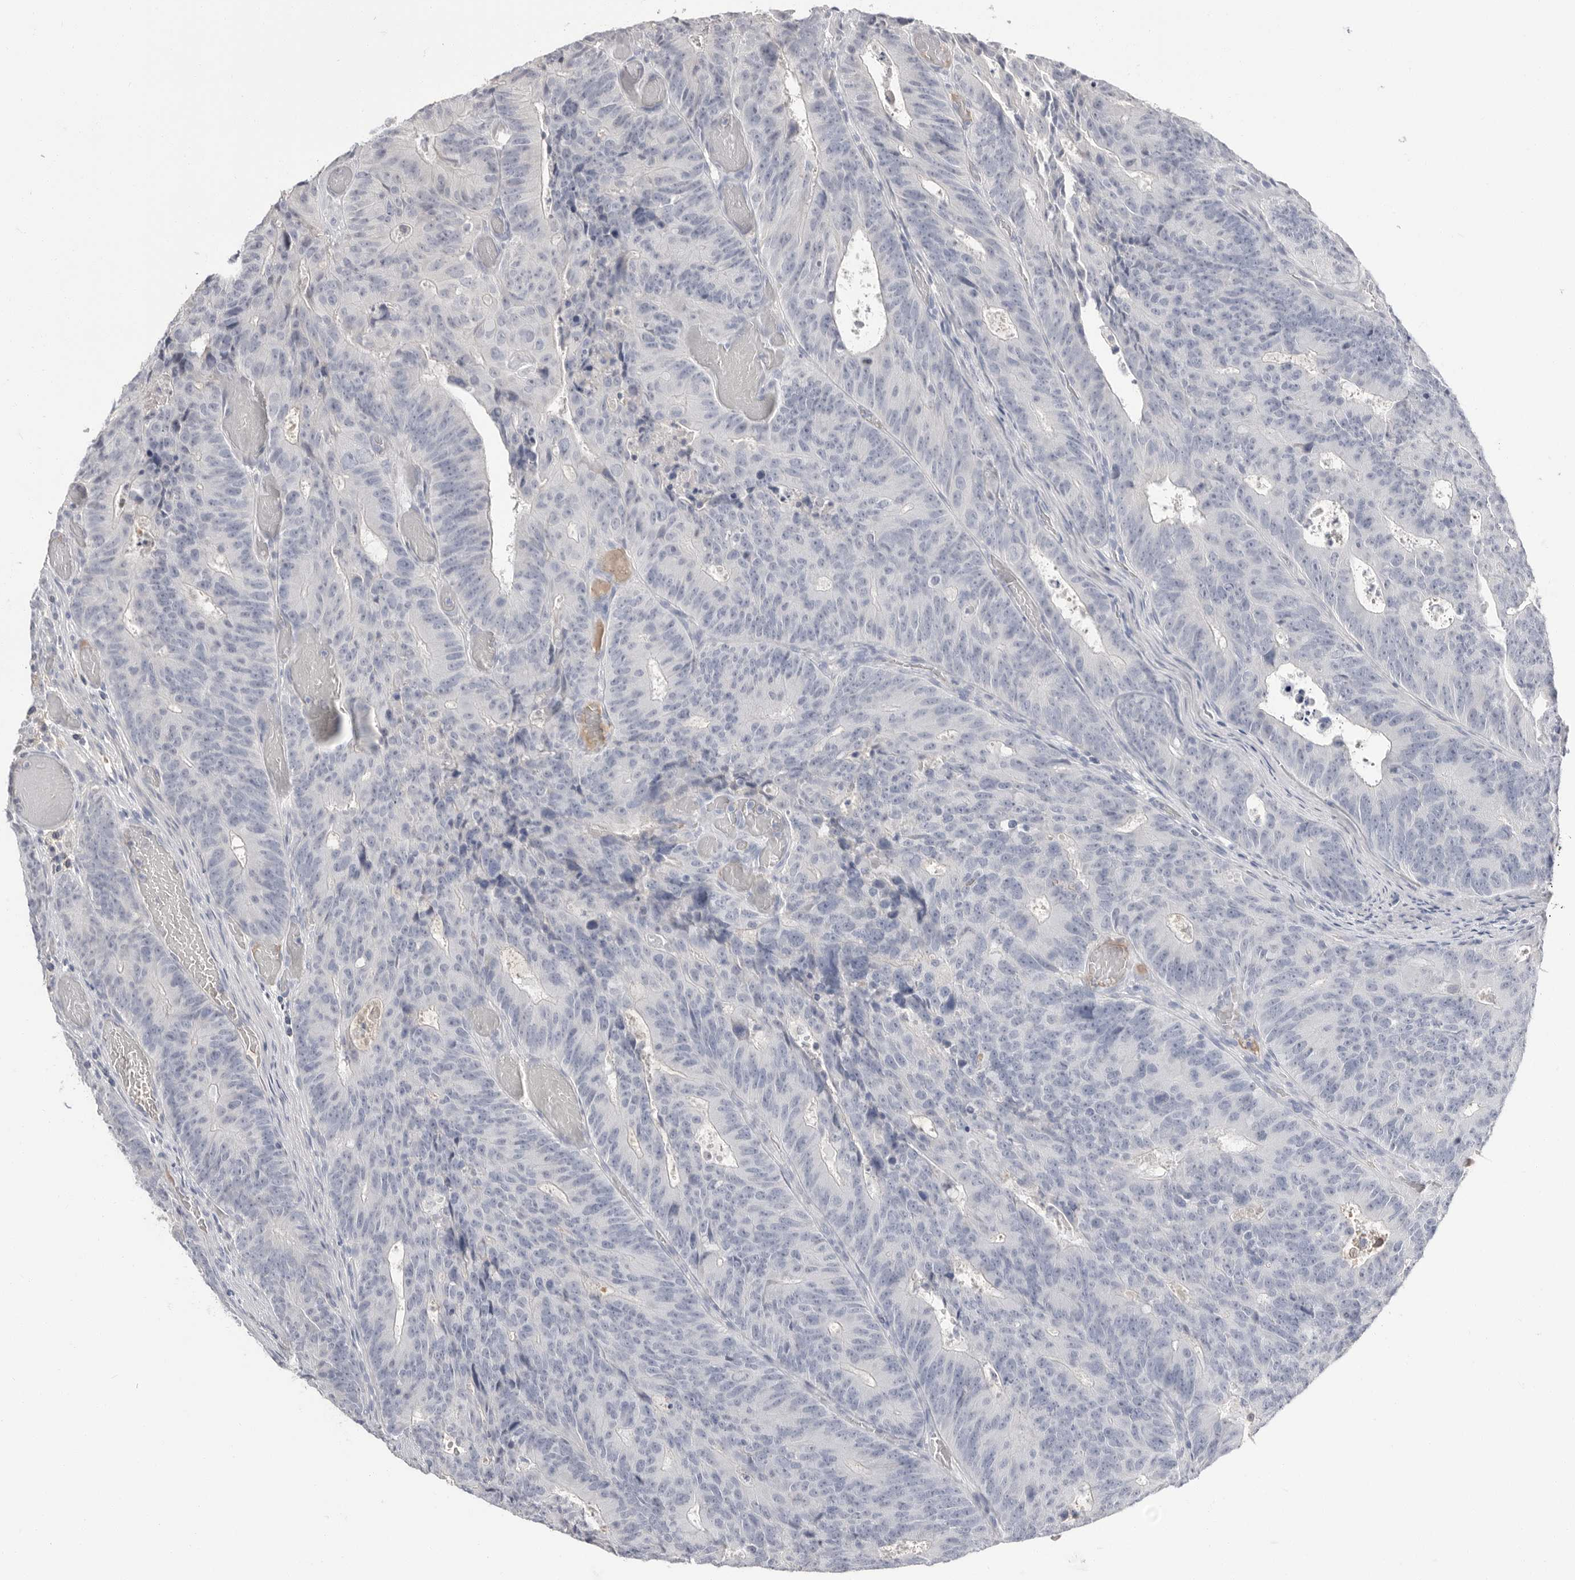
{"staining": {"intensity": "negative", "quantity": "none", "location": "none"}, "tissue": "colorectal cancer", "cell_type": "Tumor cells", "image_type": "cancer", "snomed": [{"axis": "morphology", "description": "Adenocarcinoma, NOS"}, {"axis": "topography", "description": "Colon"}], "caption": "DAB (3,3'-diaminobenzidine) immunohistochemical staining of human colorectal adenocarcinoma displays no significant expression in tumor cells.", "gene": "APOA2", "patient": {"sex": "male", "age": 87}}